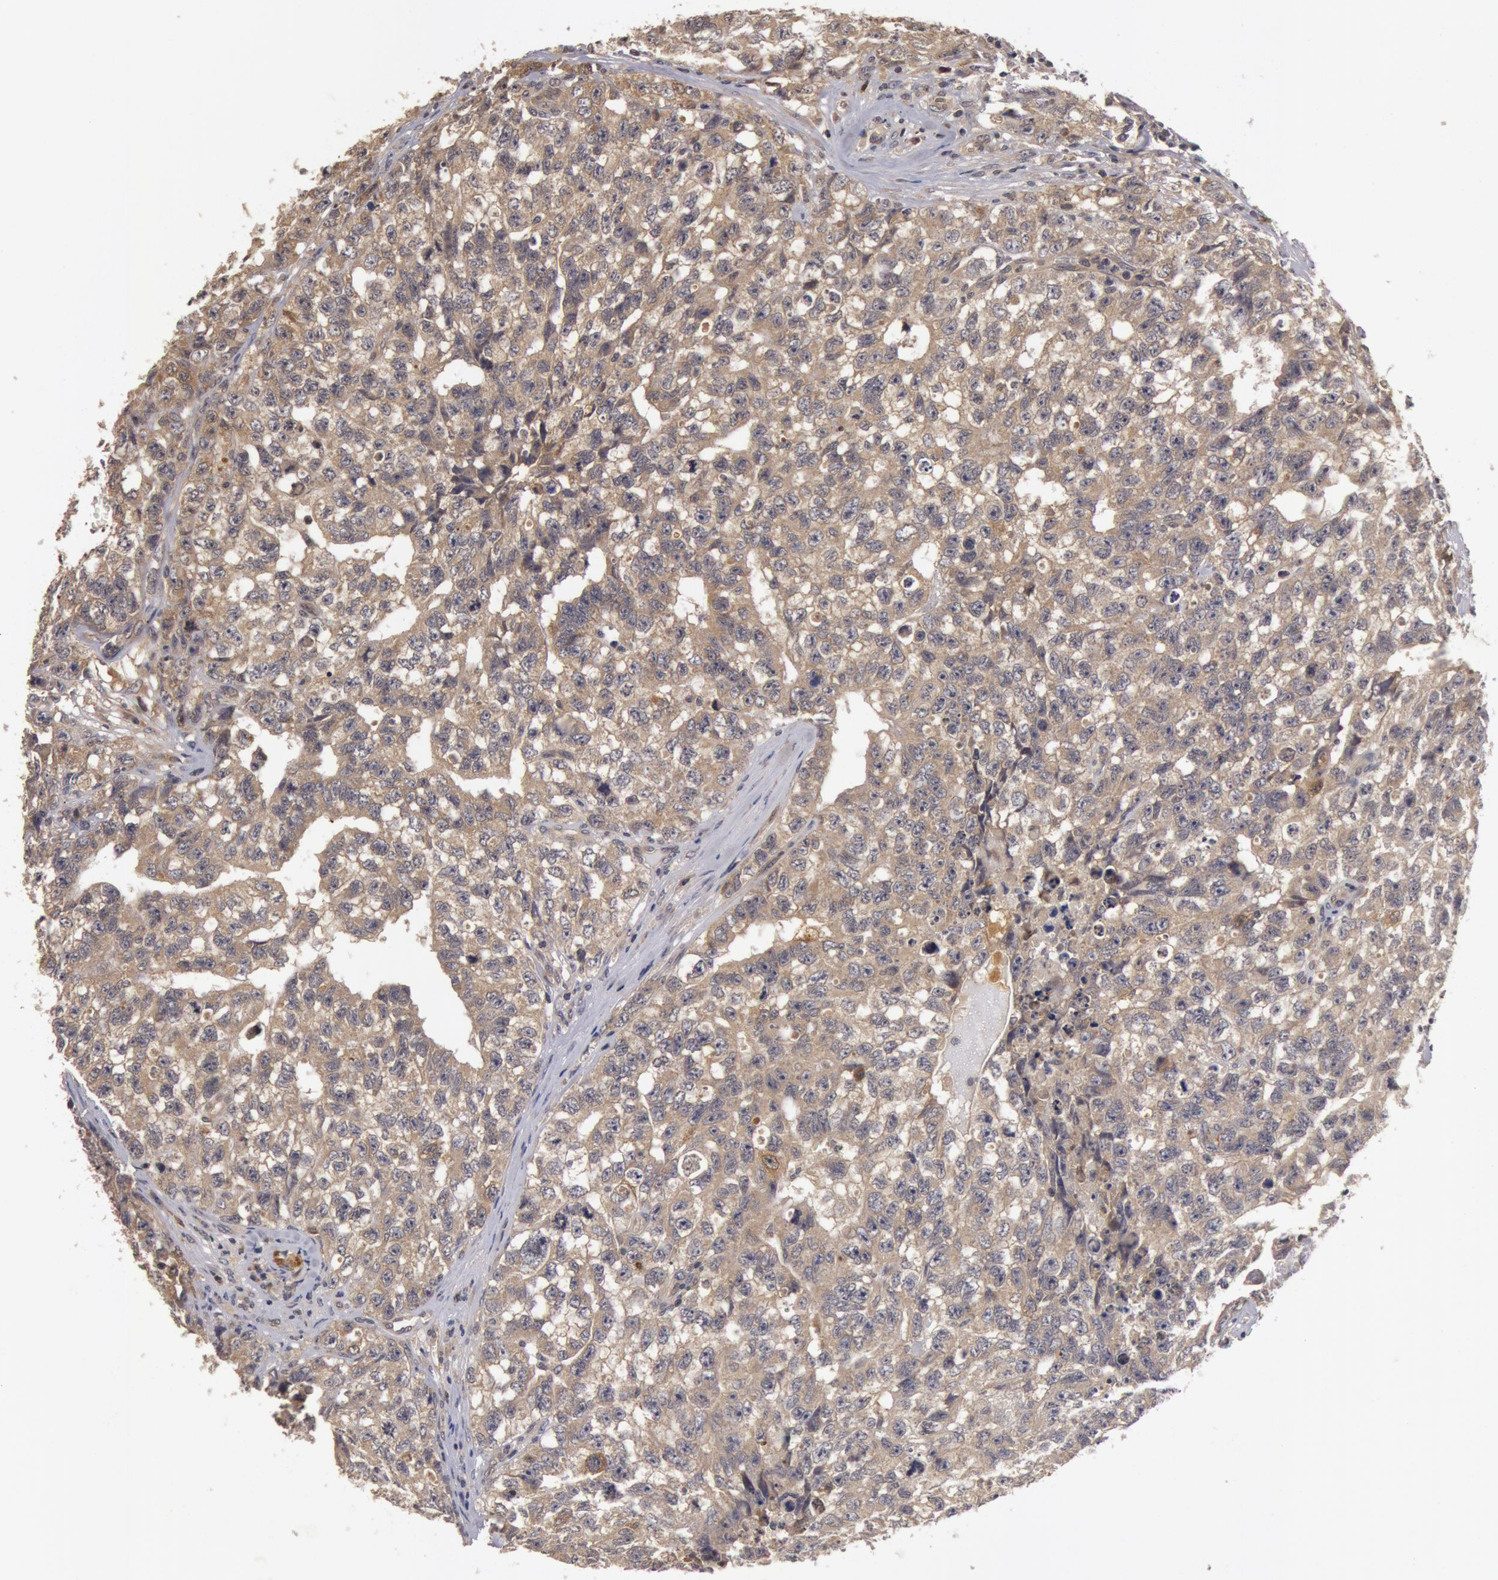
{"staining": {"intensity": "moderate", "quantity": ">75%", "location": "cytoplasmic/membranous"}, "tissue": "testis cancer", "cell_type": "Tumor cells", "image_type": "cancer", "snomed": [{"axis": "morphology", "description": "Carcinoma, Embryonal, NOS"}, {"axis": "topography", "description": "Testis"}], "caption": "A high-resolution histopathology image shows immunohistochemistry staining of embryonal carcinoma (testis), which displays moderate cytoplasmic/membranous staining in about >75% of tumor cells.", "gene": "BCHE", "patient": {"sex": "male", "age": 31}}